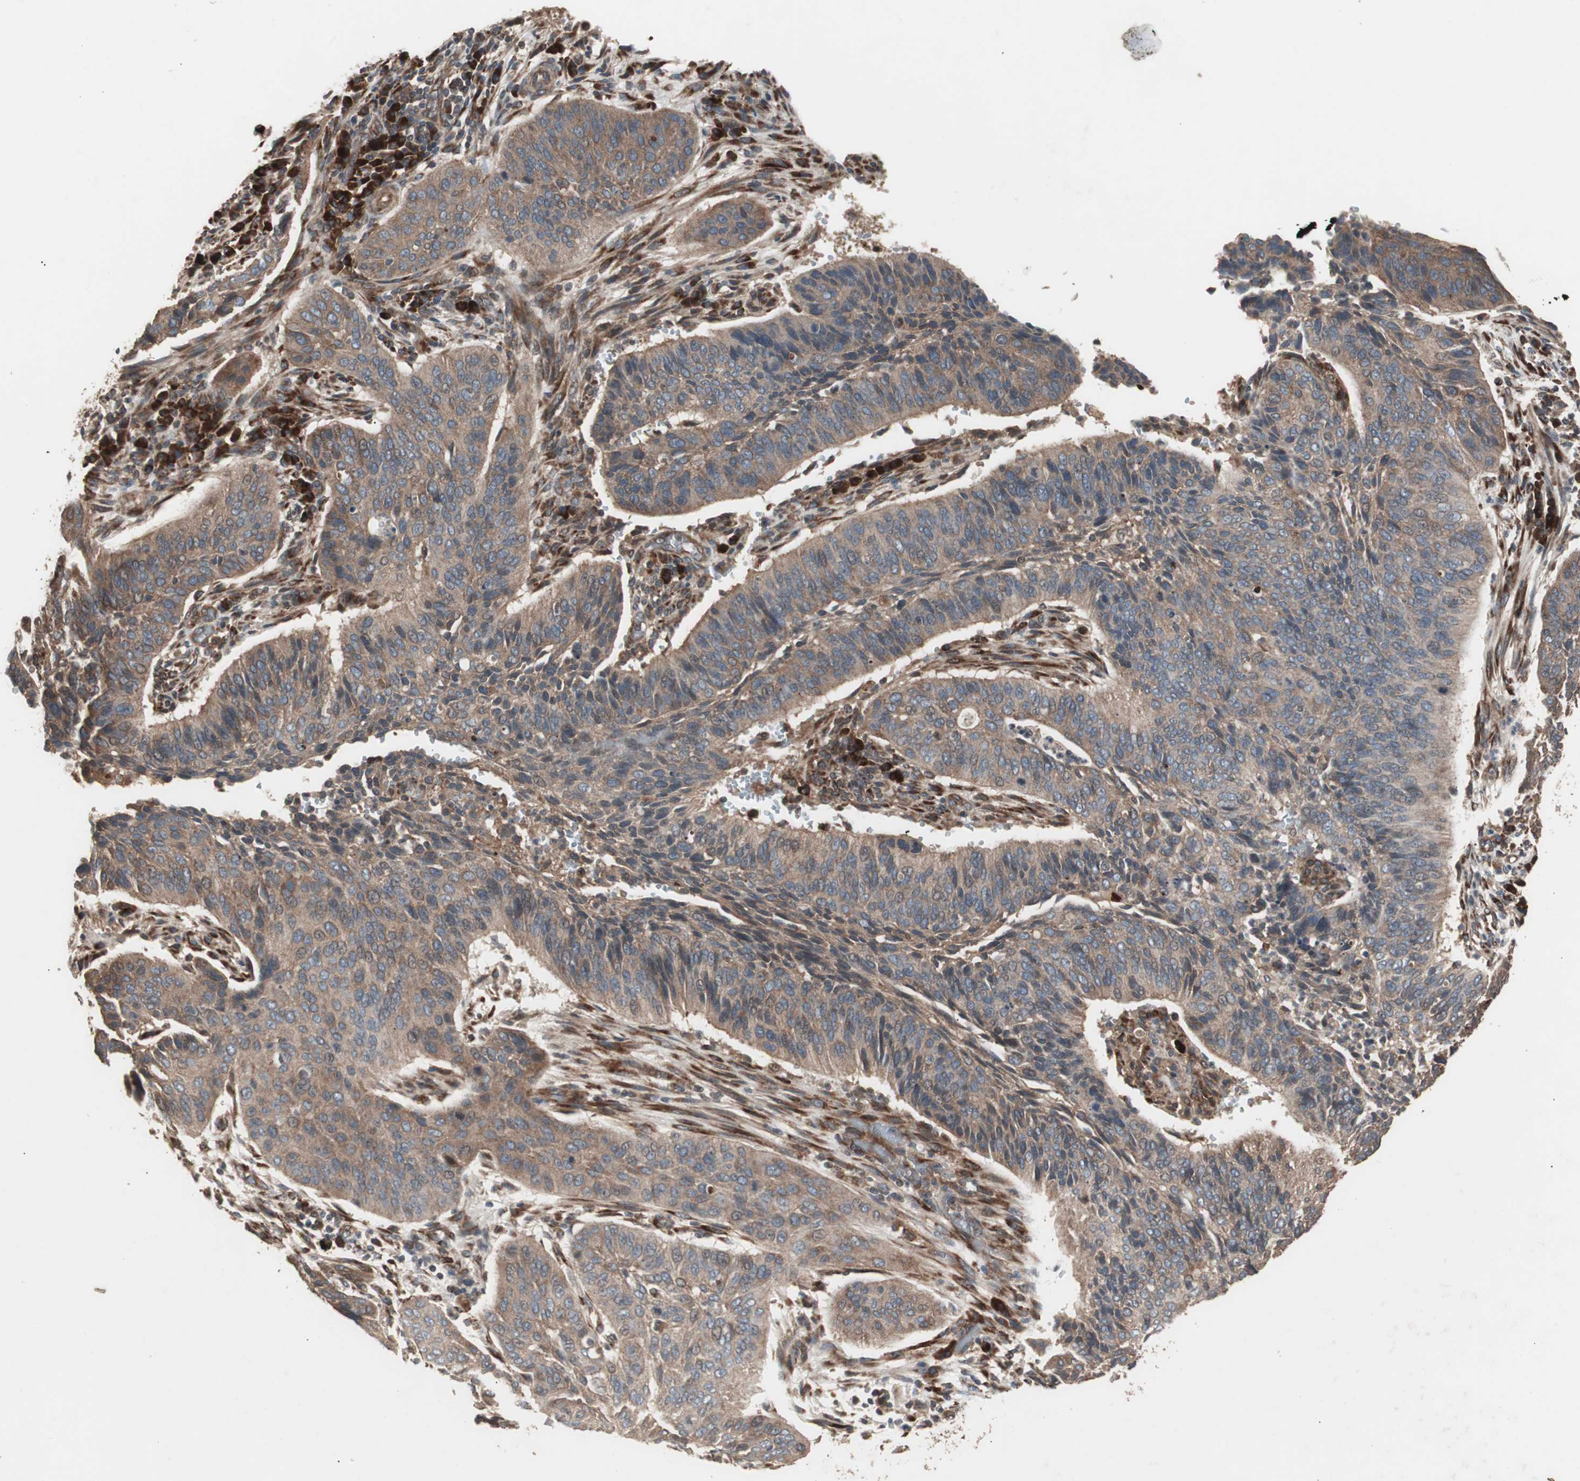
{"staining": {"intensity": "moderate", "quantity": ">75%", "location": "cytoplasmic/membranous"}, "tissue": "cervical cancer", "cell_type": "Tumor cells", "image_type": "cancer", "snomed": [{"axis": "morphology", "description": "Squamous cell carcinoma, NOS"}, {"axis": "topography", "description": "Cervix"}], "caption": "This histopathology image exhibits immunohistochemistry (IHC) staining of human squamous cell carcinoma (cervical), with medium moderate cytoplasmic/membranous staining in about >75% of tumor cells.", "gene": "LZTS1", "patient": {"sex": "female", "age": 39}}